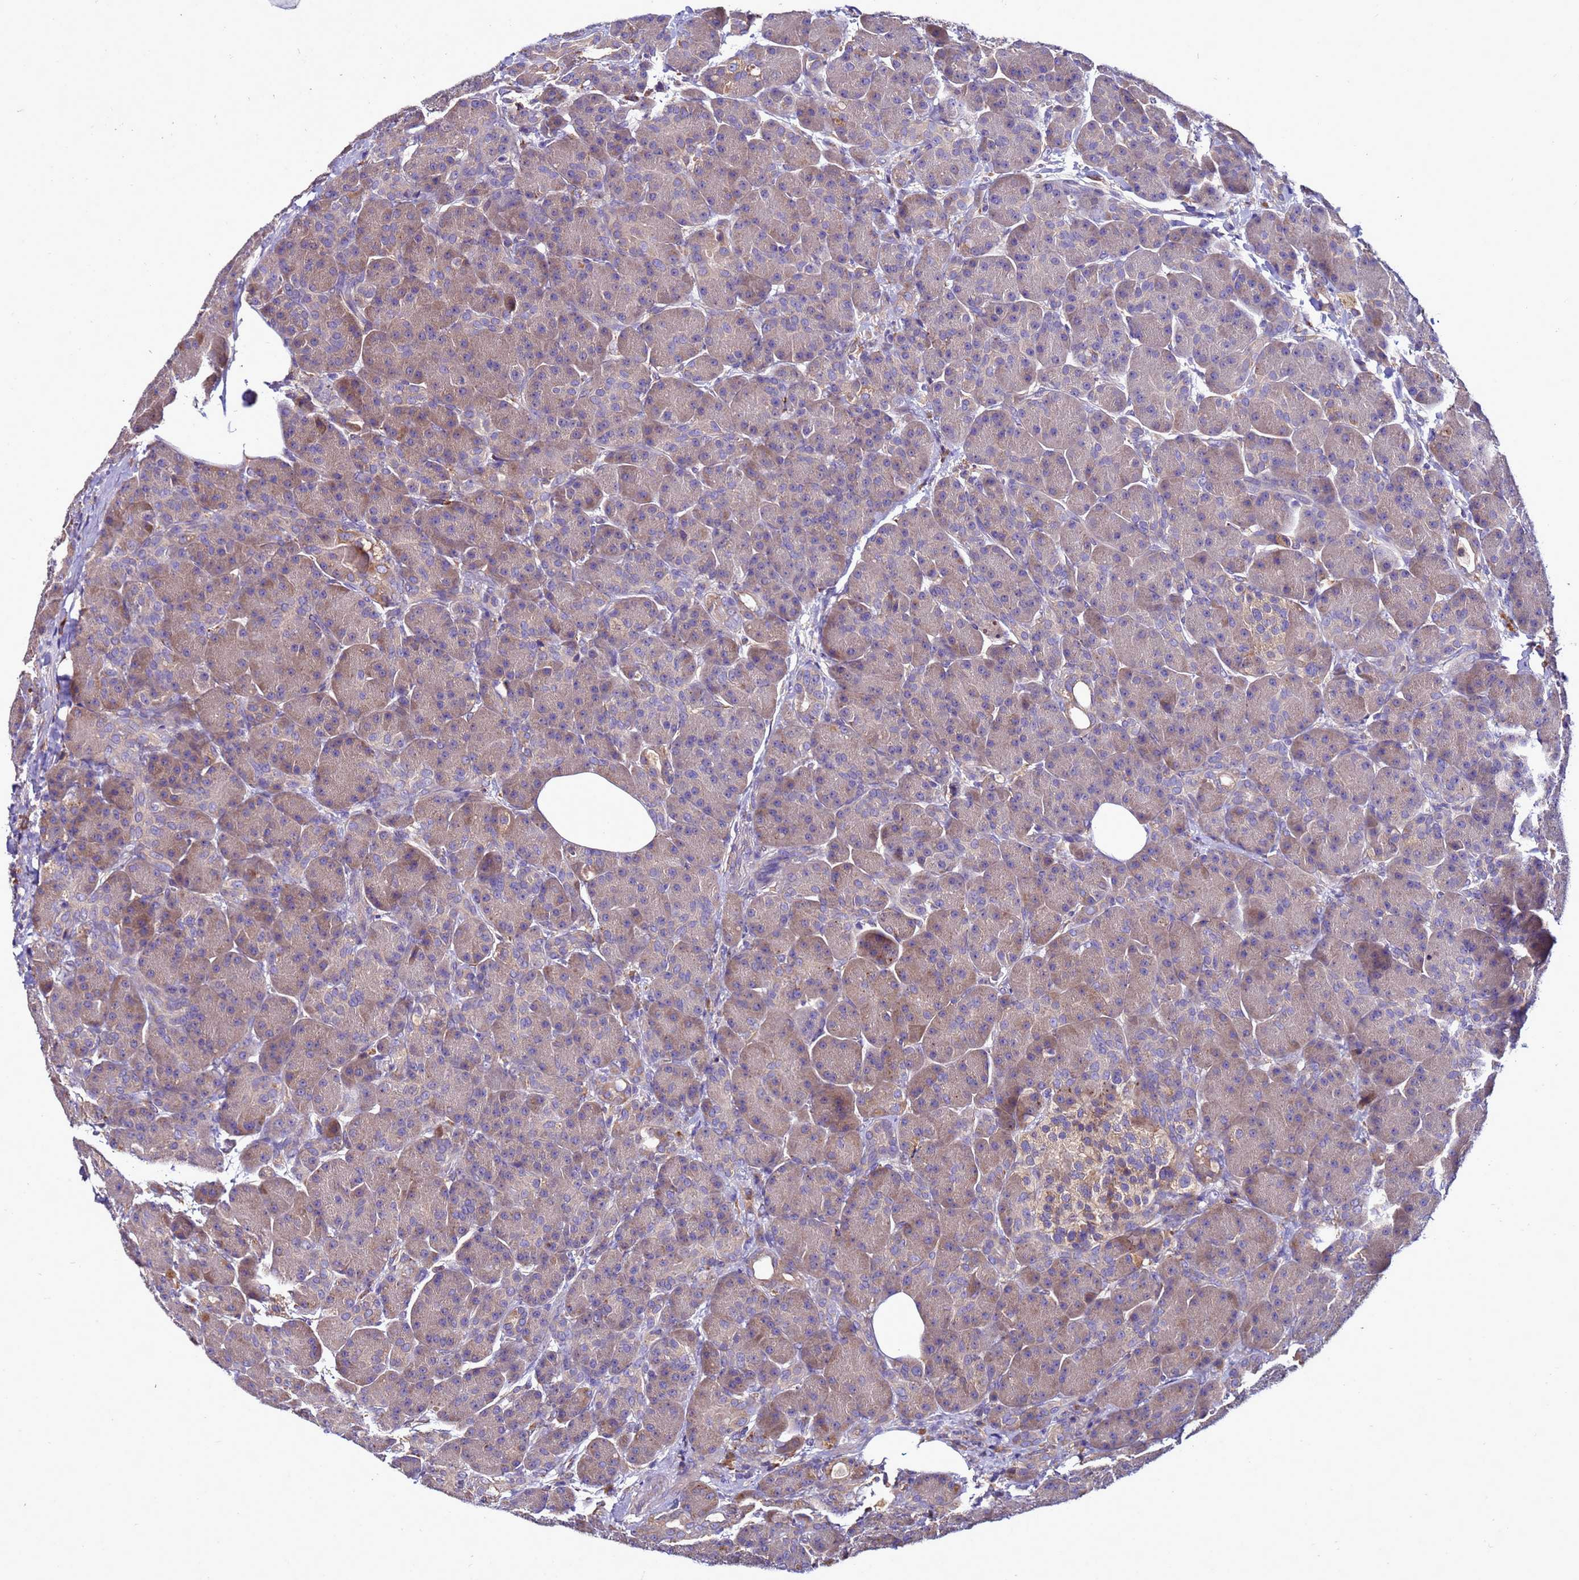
{"staining": {"intensity": "weak", "quantity": "25%-75%", "location": "cytoplasmic/membranous"}, "tissue": "pancreas", "cell_type": "Exocrine glandular cells", "image_type": "normal", "snomed": [{"axis": "morphology", "description": "Normal tissue, NOS"}, {"axis": "topography", "description": "Pancreas"}], "caption": "Brown immunohistochemical staining in normal pancreas shows weak cytoplasmic/membranous positivity in approximately 25%-75% of exocrine glandular cells. Immunohistochemistry stains the protein in brown and the nuclei are stained blue.", "gene": "ANTKMT", "patient": {"sex": "male", "age": 63}}